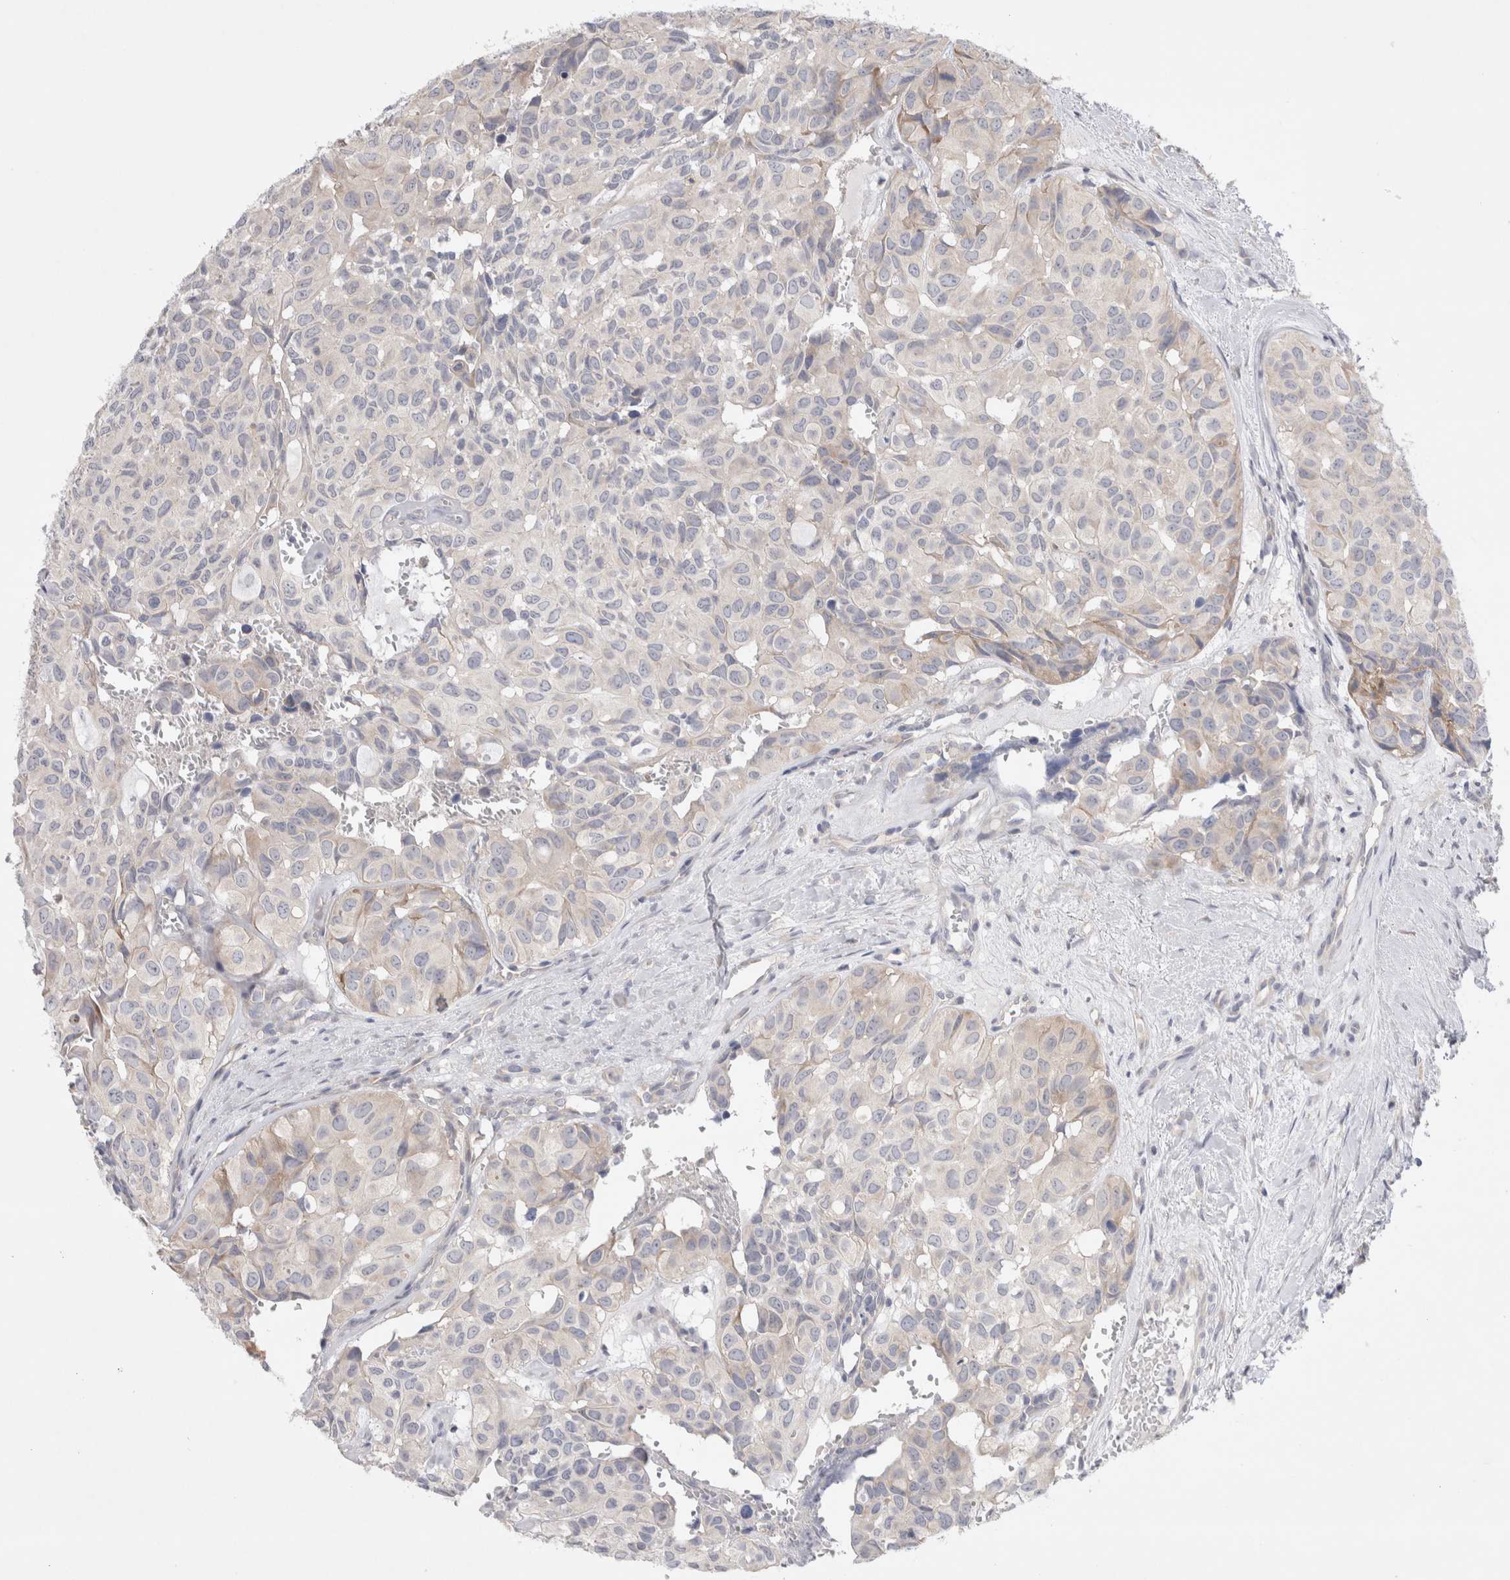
{"staining": {"intensity": "weak", "quantity": "<25%", "location": "cytoplasmic/membranous"}, "tissue": "head and neck cancer", "cell_type": "Tumor cells", "image_type": "cancer", "snomed": [{"axis": "morphology", "description": "Adenocarcinoma, NOS"}, {"axis": "topography", "description": "Salivary gland, NOS"}, {"axis": "topography", "description": "Head-Neck"}], "caption": "IHC of human head and neck cancer (adenocarcinoma) demonstrates no expression in tumor cells.", "gene": "RBM12B", "patient": {"sex": "female", "age": 76}}